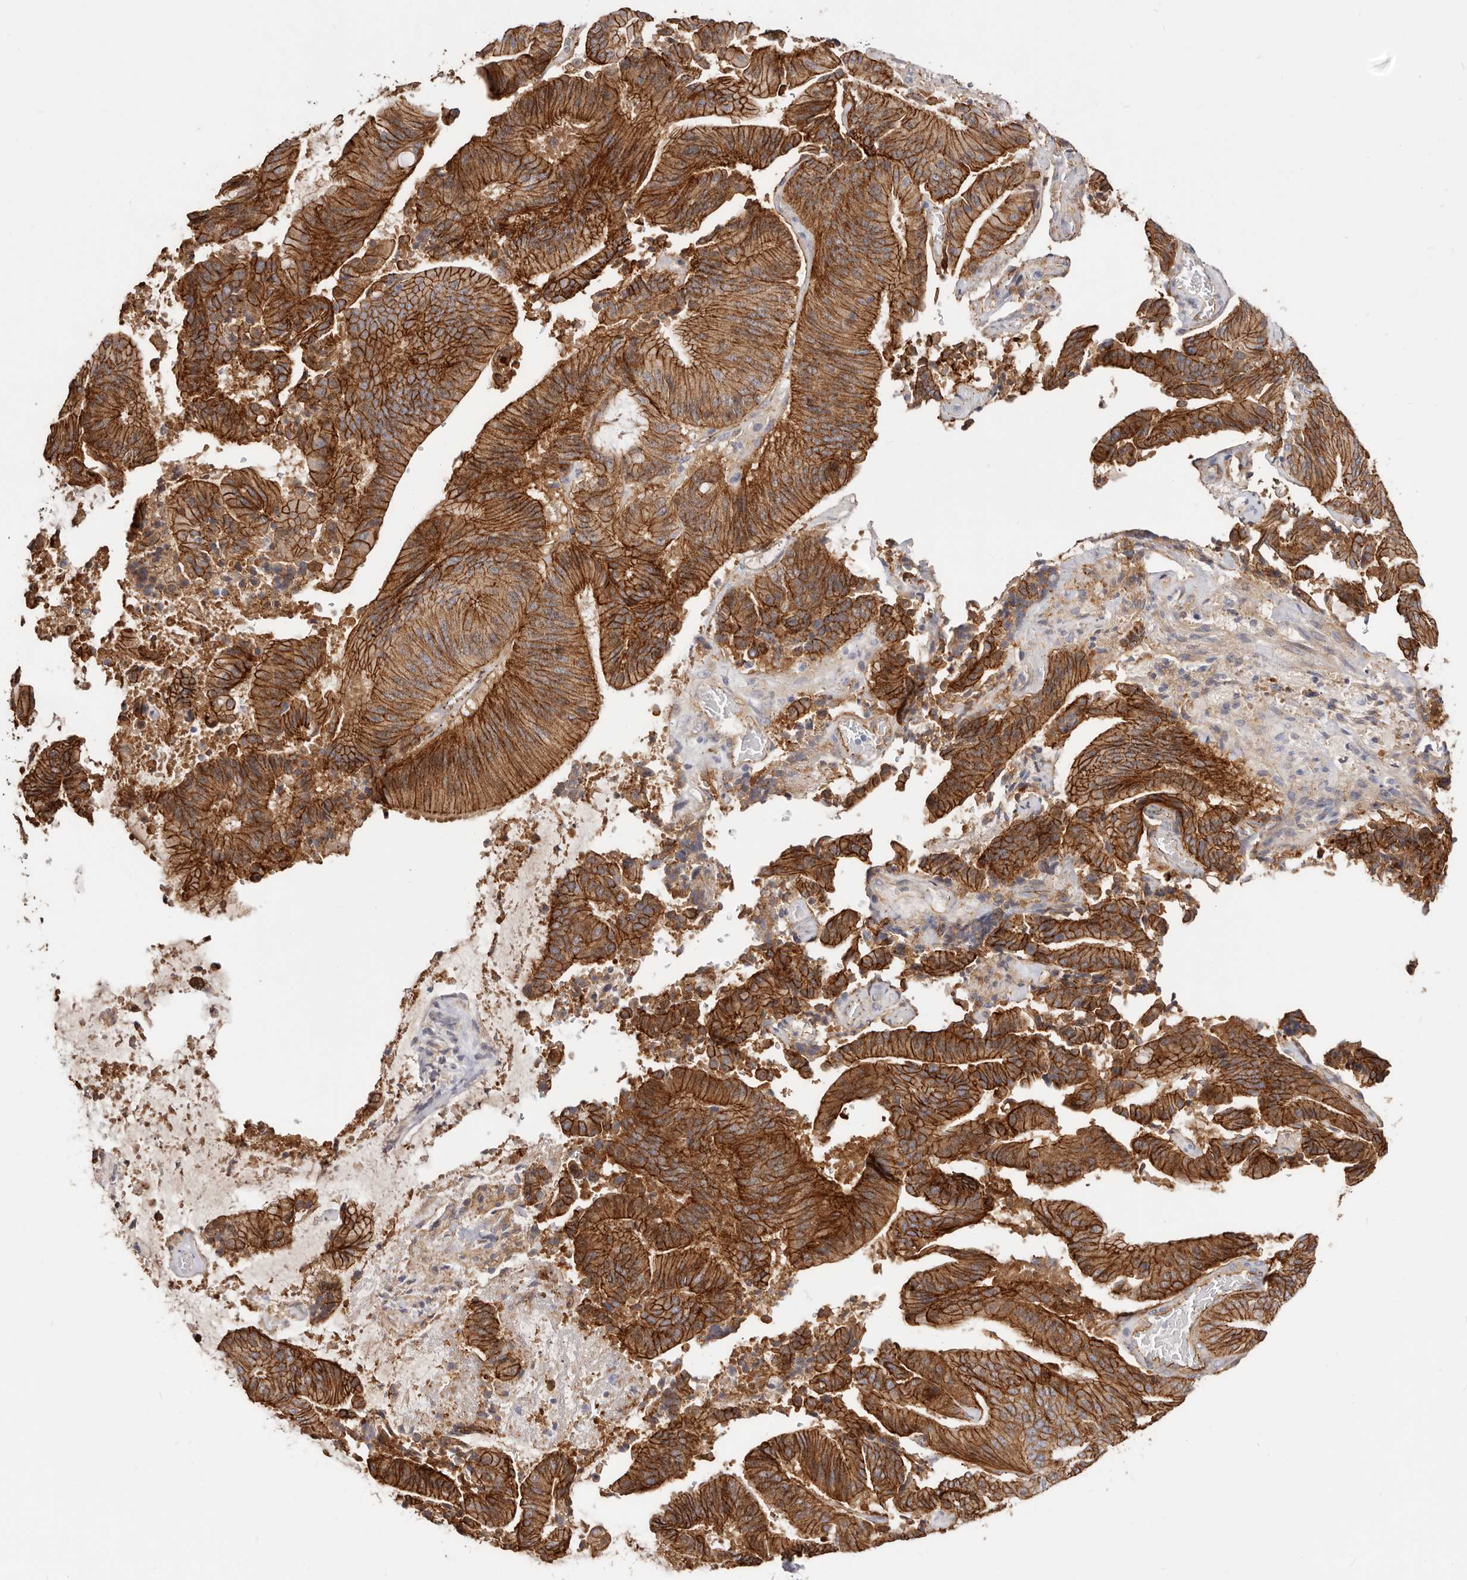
{"staining": {"intensity": "strong", "quantity": ">75%", "location": "cytoplasmic/membranous"}, "tissue": "liver cancer", "cell_type": "Tumor cells", "image_type": "cancer", "snomed": [{"axis": "morphology", "description": "Normal tissue, NOS"}, {"axis": "morphology", "description": "Cholangiocarcinoma"}, {"axis": "topography", "description": "Liver"}, {"axis": "topography", "description": "Peripheral nerve tissue"}], "caption": "Human cholangiocarcinoma (liver) stained with a brown dye shows strong cytoplasmic/membranous positive staining in approximately >75% of tumor cells.", "gene": "CTNNB1", "patient": {"sex": "female", "age": 73}}